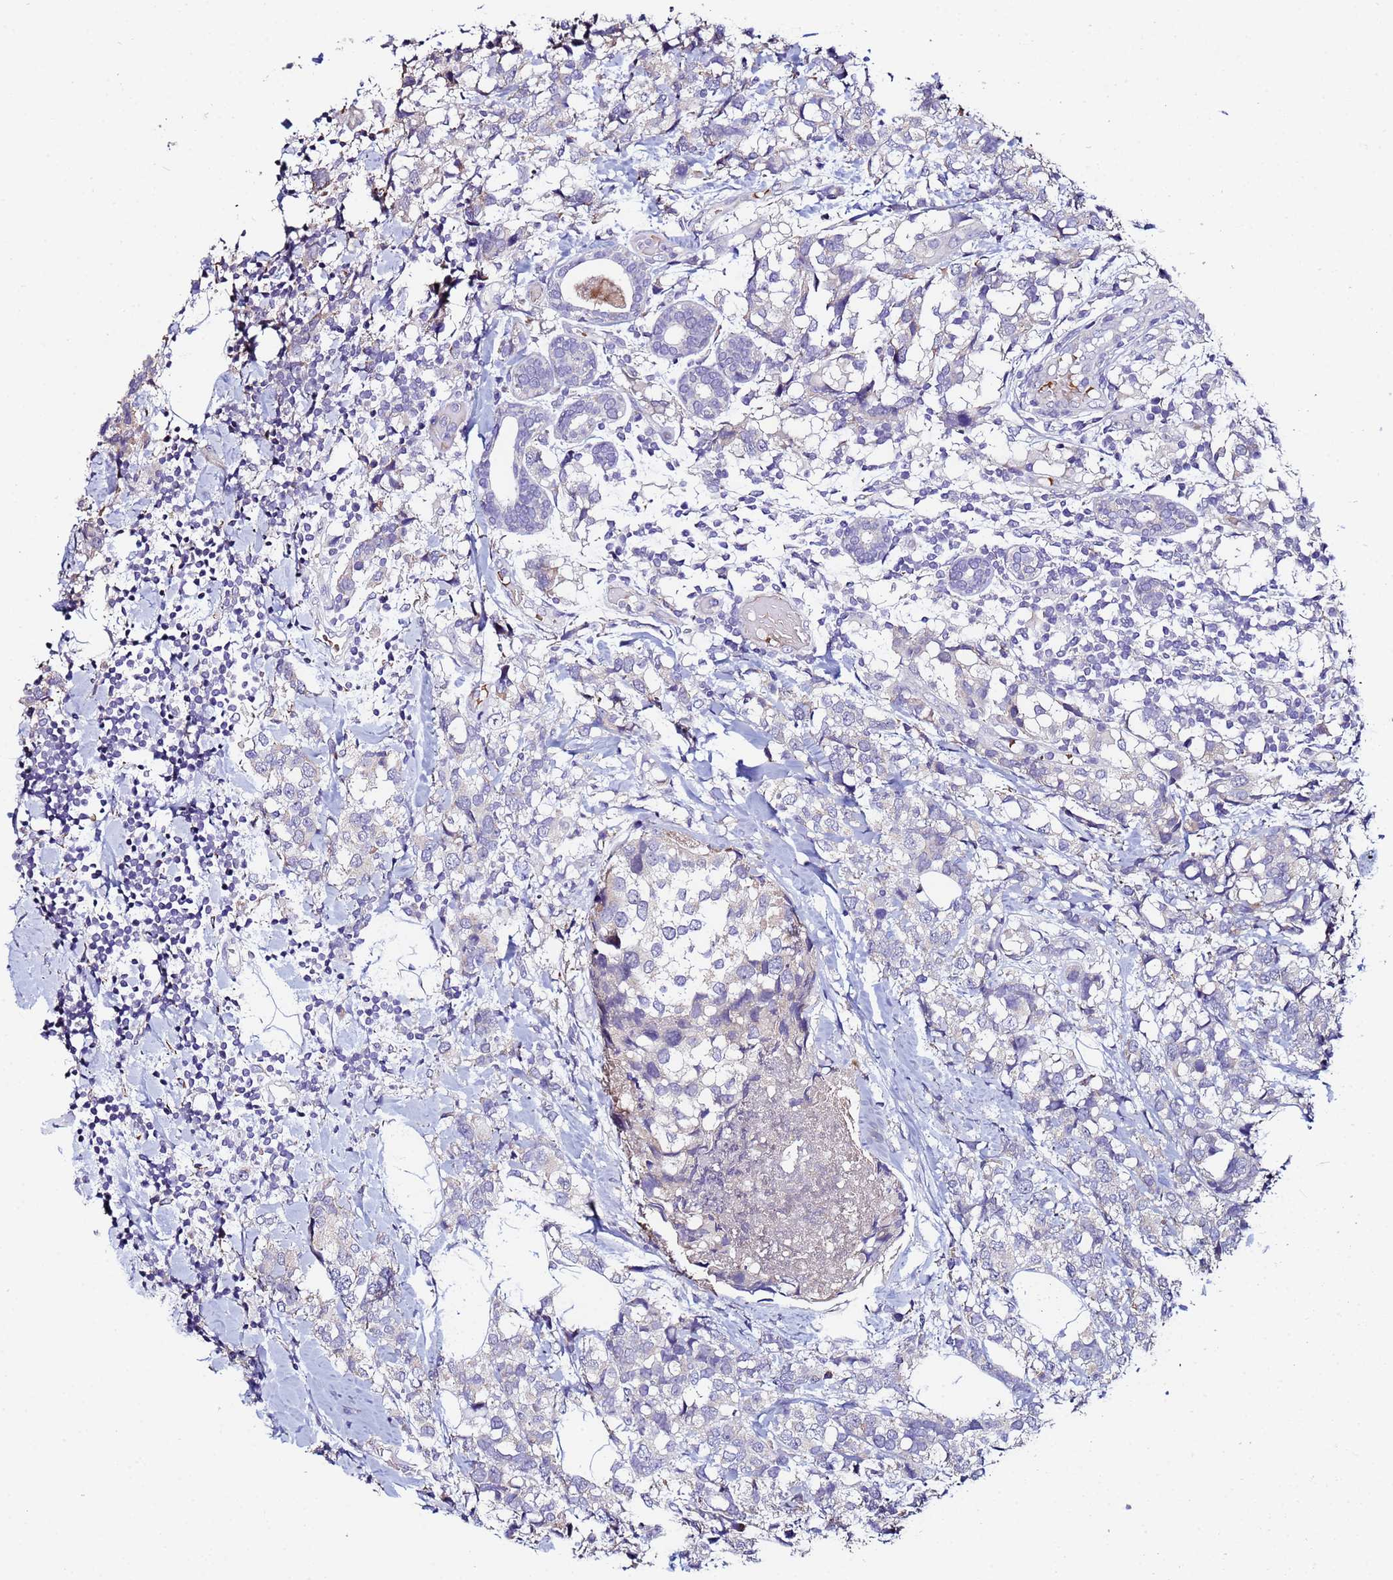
{"staining": {"intensity": "negative", "quantity": "none", "location": "none"}, "tissue": "breast cancer", "cell_type": "Tumor cells", "image_type": "cancer", "snomed": [{"axis": "morphology", "description": "Lobular carcinoma"}, {"axis": "topography", "description": "Breast"}], "caption": "The image shows no staining of tumor cells in lobular carcinoma (breast). (IHC, brightfield microscopy, high magnification).", "gene": "CLHC1", "patient": {"sex": "female", "age": 59}}